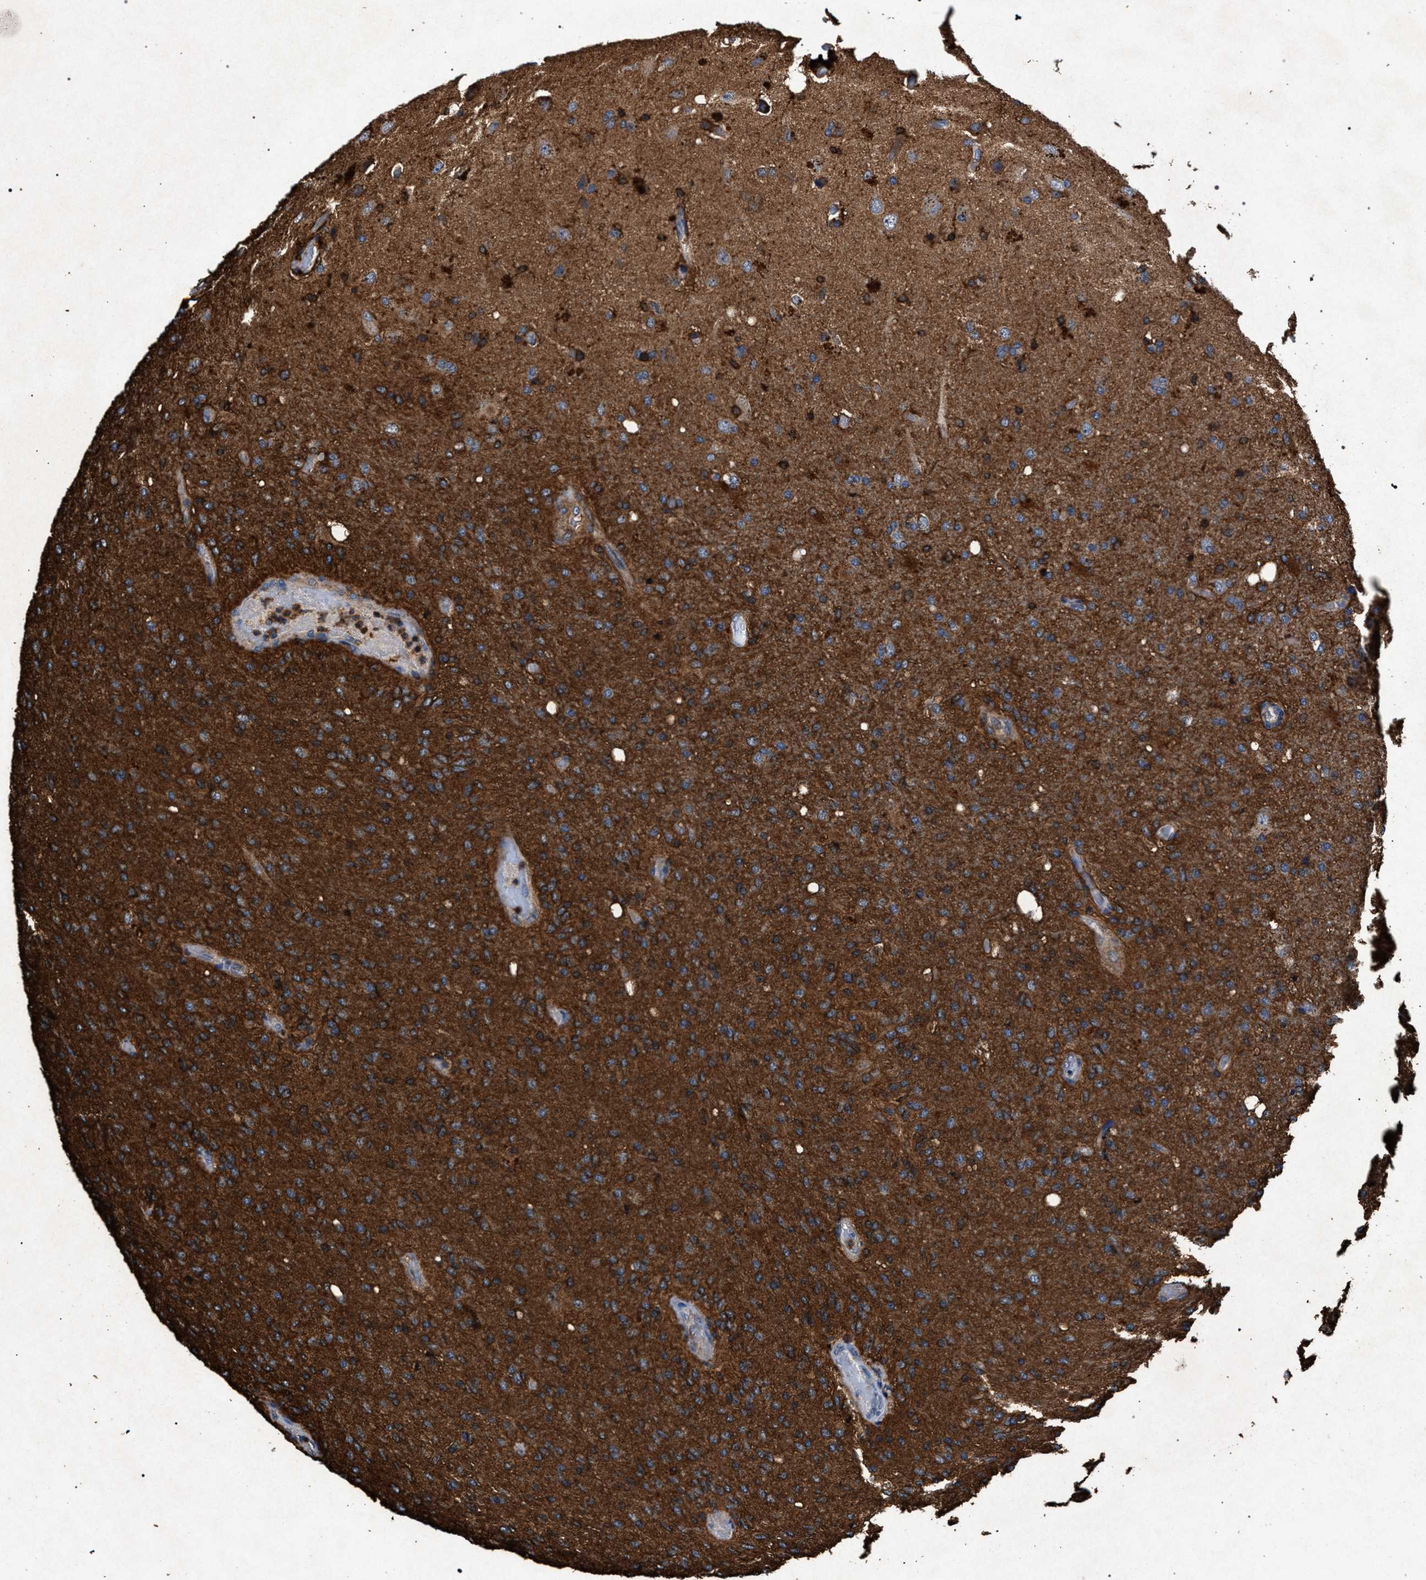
{"staining": {"intensity": "strong", "quantity": ">75%", "location": "cytoplasmic/membranous"}, "tissue": "glioma", "cell_type": "Tumor cells", "image_type": "cancer", "snomed": [{"axis": "morphology", "description": "Normal tissue, NOS"}, {"axis": "morphology", "description": "Glioma, malignant, High grade"}, {"axis": "topography", "description": "Cerebral cortex"}], "caption": "Tumor cells exhibit high levels of strong cytoplasmic/membranous staining in approximately >75% of cells in human glioma. (Brightfield microscopy of DAB IHC at high magnification).", "gene": "MARCKS", "patient": {"sex": "male", "age": 77}}